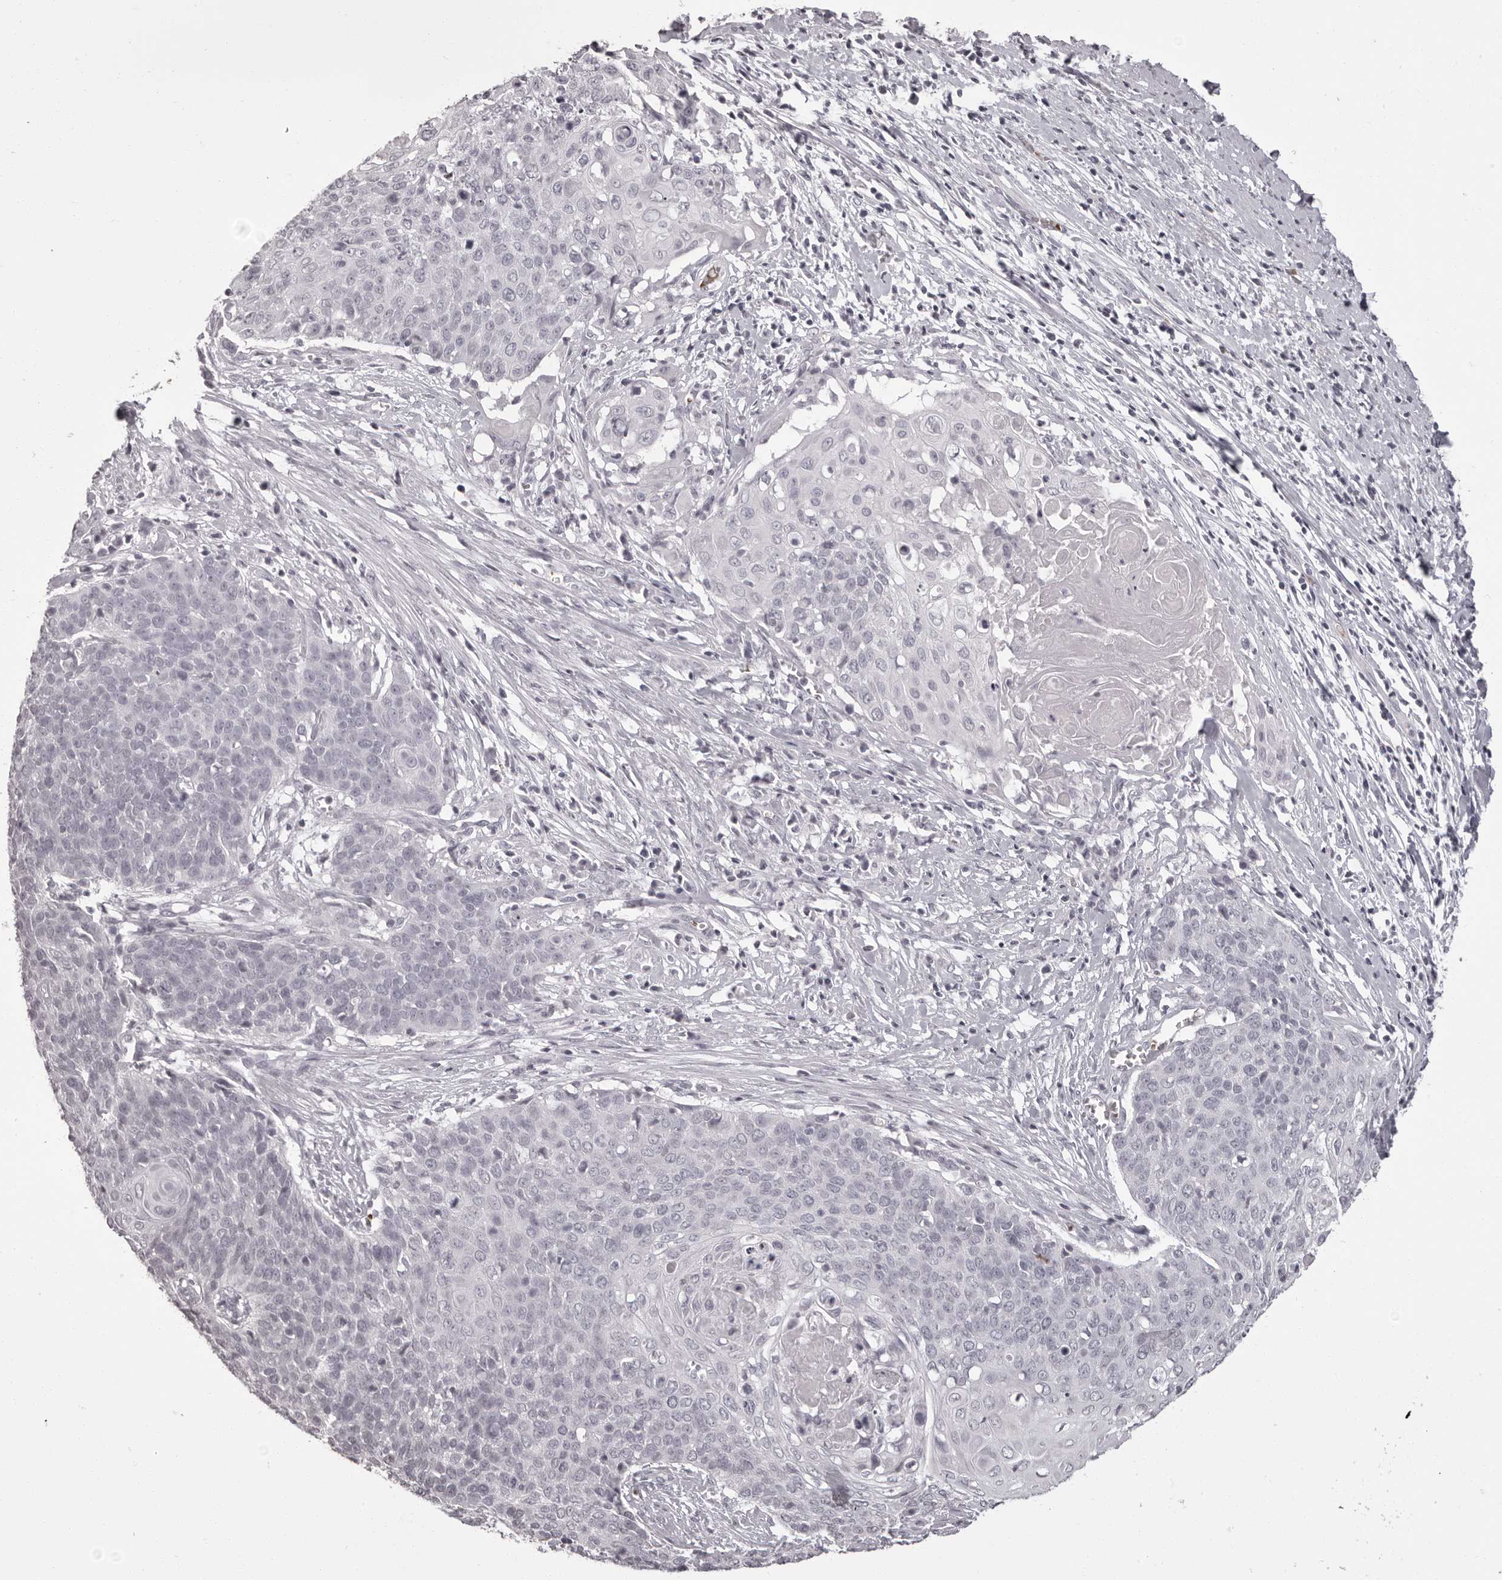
{"staining": {"intensity": "negative", "quantity": "none", "location": "none"}, "tissue": "cervical cancer", "cell_type": "Tumor cells", "image_type": "cancer", "snomed": [{"axis": "morphology", "description": "Squamous cell carcinoma, NOS"}, {"axis": "topography", "description": "Cervix"}], "caption": "Immunohistochemistry (IHC) of human cervical cancer exhibits no staining in tumor cells.", "gene": "C8orf74", "patient": {"sex": "female", "age": 39}}